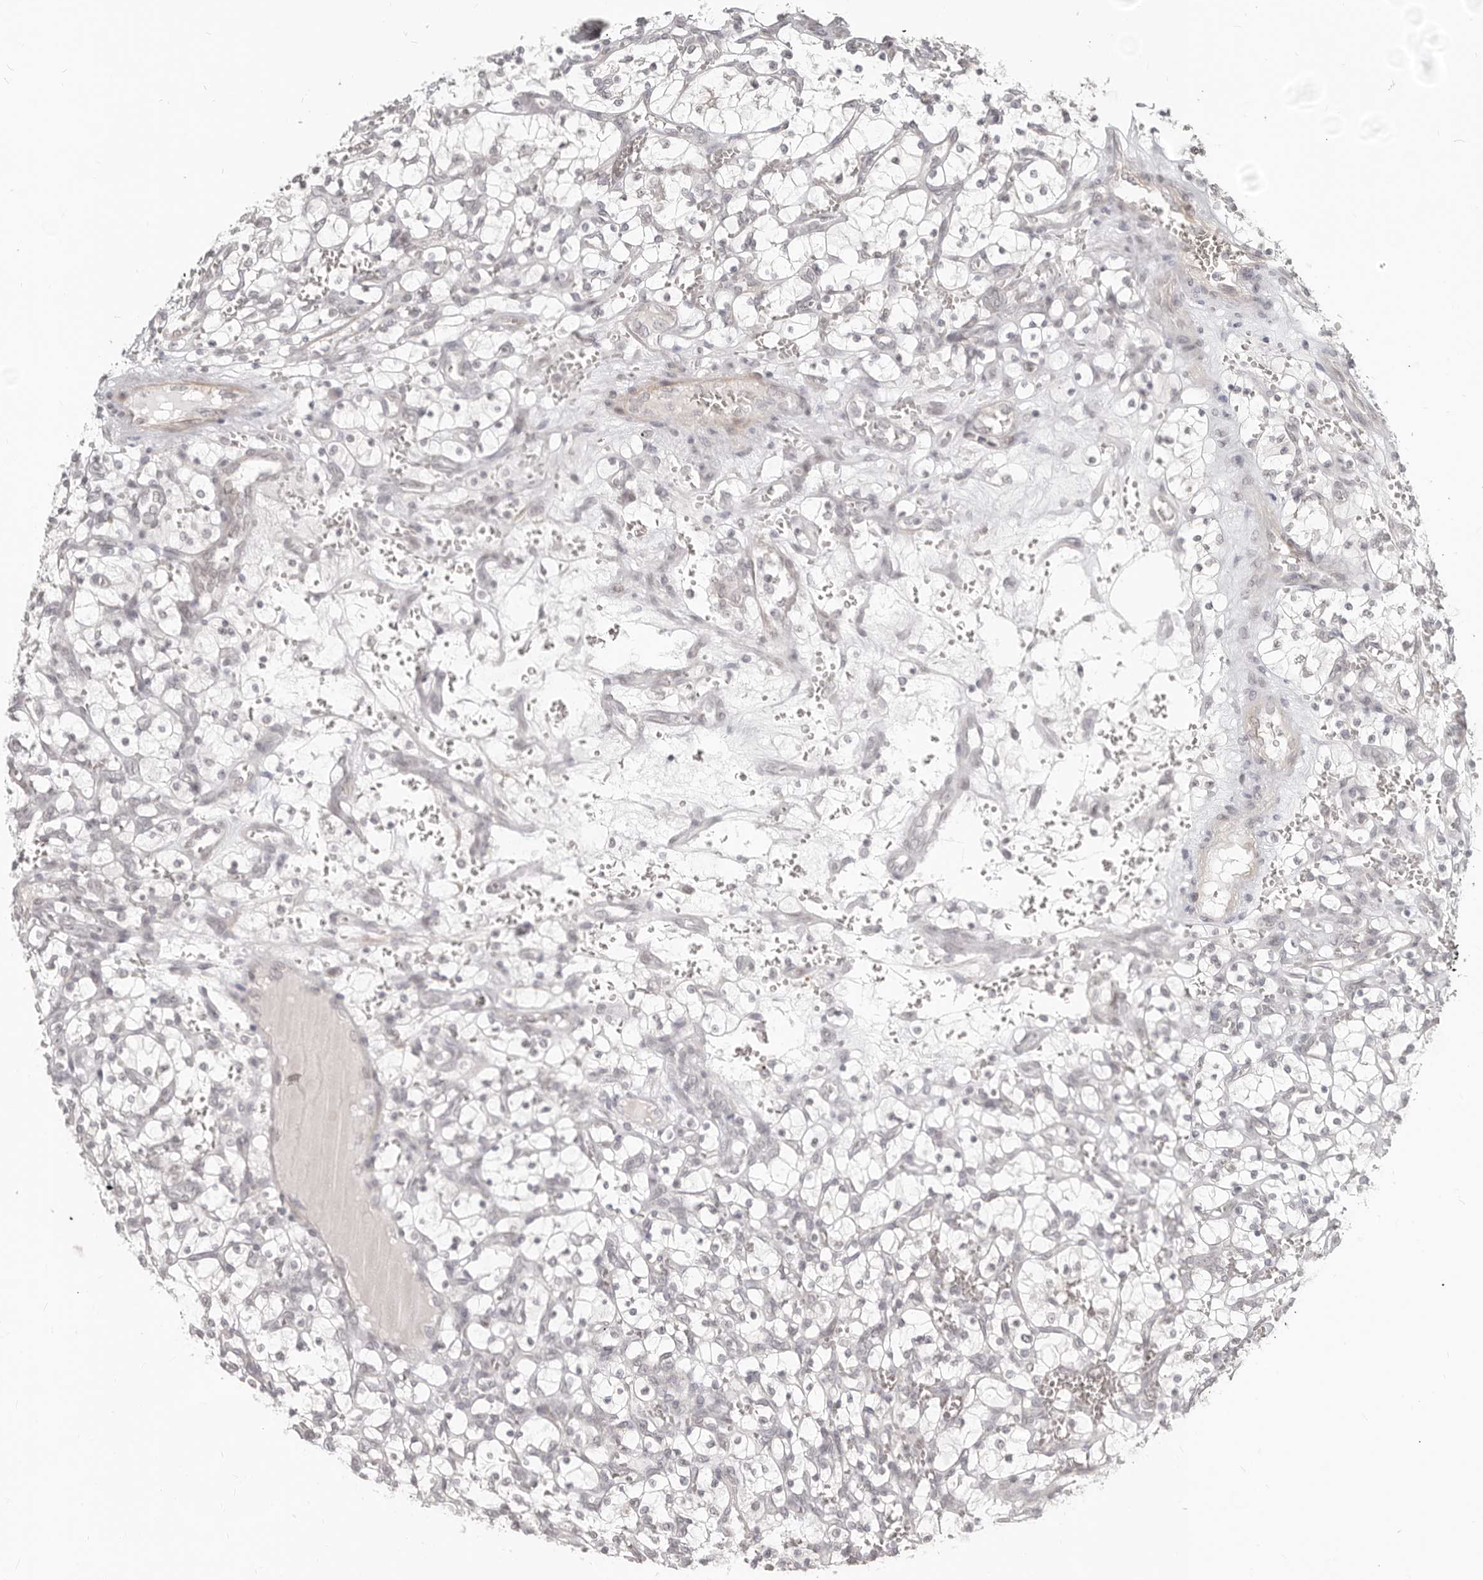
{"staining": {"intensity": "negative", "quantity": "none", "location": "none"}, "tissue": "renal cancer", "cell_type": "Tumor cells", "image_type": "cancer", "snomed": [{"axis": "morphology", "description": "Adenocarcinoma, NOS"}, {"axis": "topography", "description": "Kidney"}], "caption": "Immunohistochemistry (IHC) of adenocarcinoma (renal) demonstrates no staining in tumor cells.", "gene": "NUP153", "patient": {"sex": "female", "age": 69}}